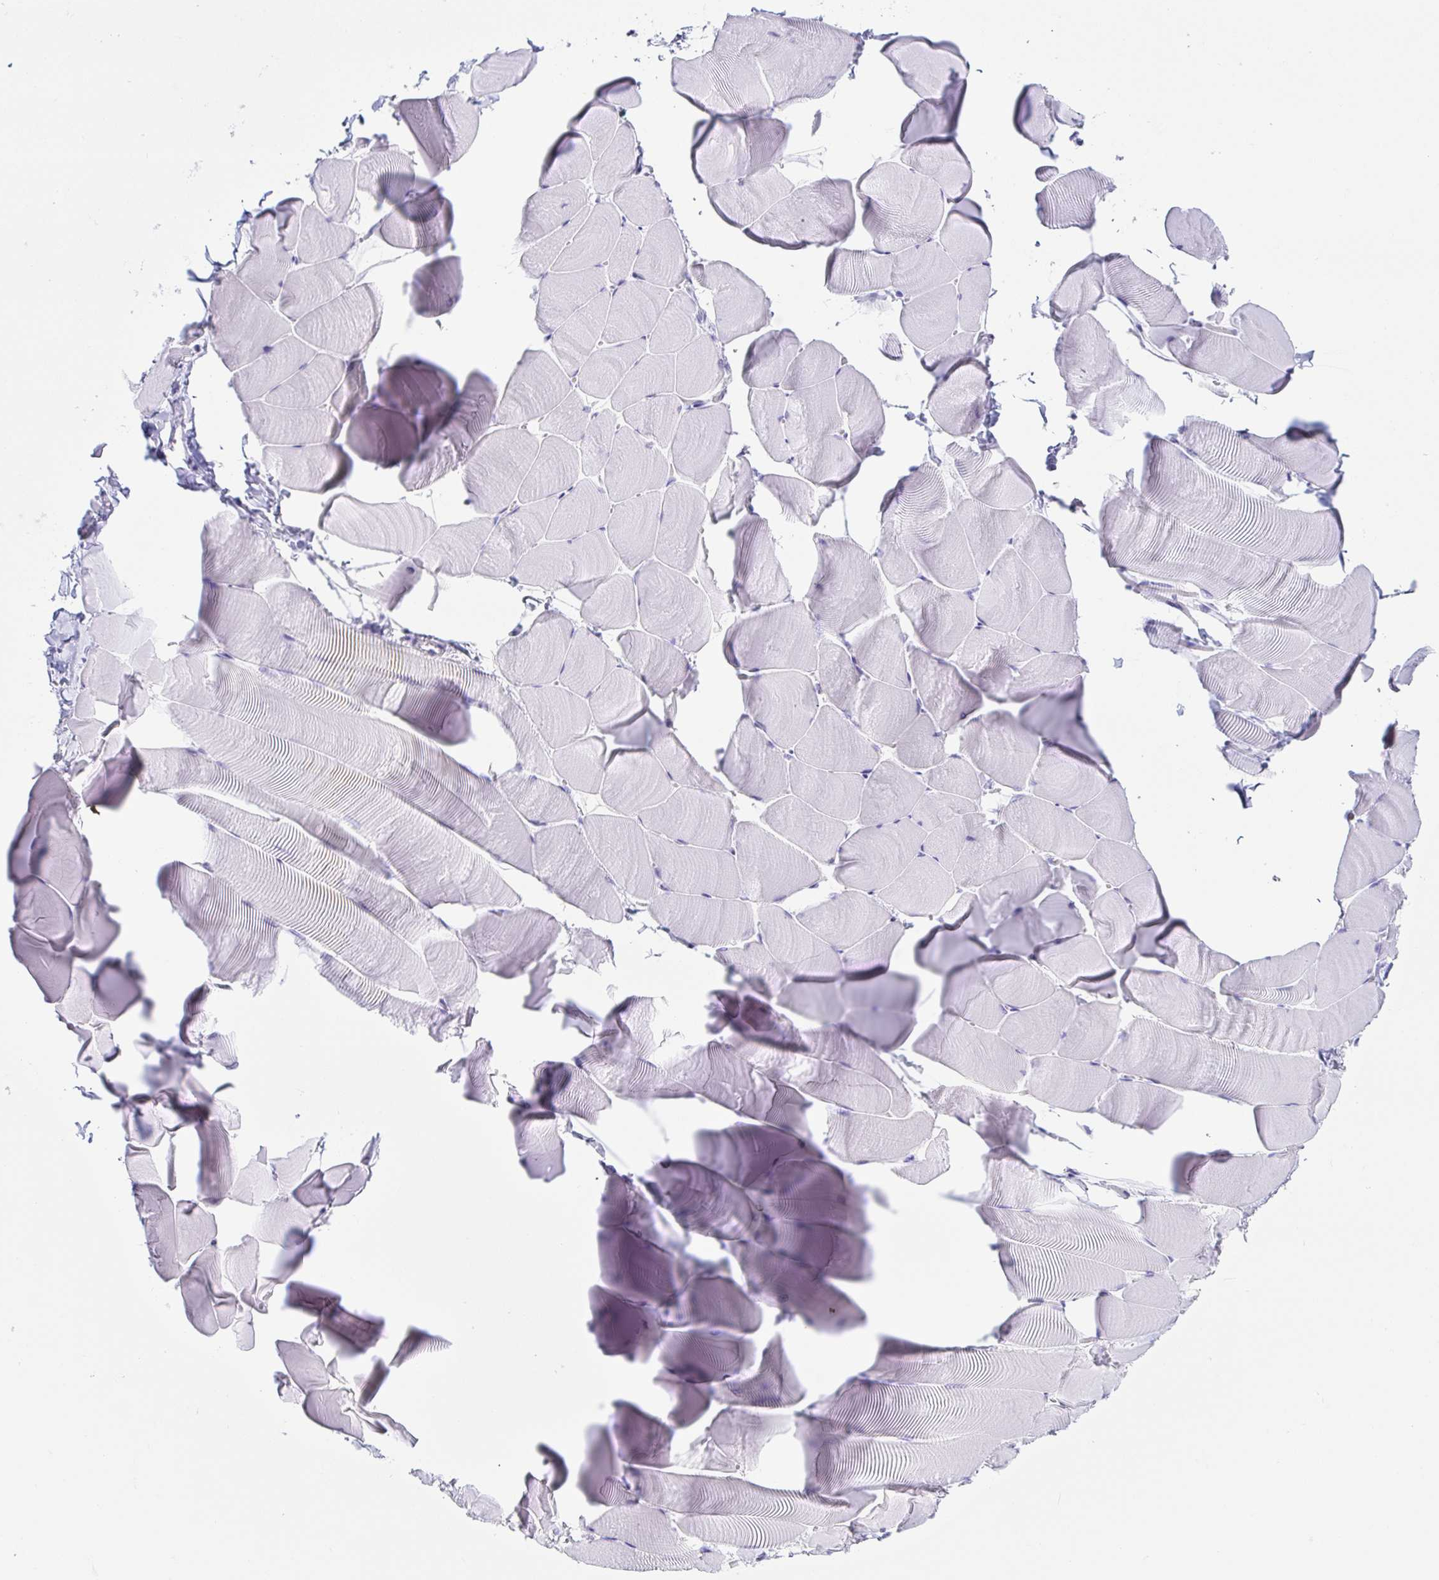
{"staining": {"intensity": "negative", "quantity": "none", "location": "none"}, "tissue": "skeletal muscle", "cell_type": "Myocytes", "image_type": "normal", "snomed": [{"axis": "morphology", "description": "Normal tissue, NOS"}, {"axis": "topography", "description": "Skeletal muscle"}], "caption": "Myocytes show no significant protein staining in benign skeletal muscle. (DAB IHC visualized using brightfield microscopy, high magnification).", "gene": "CD164L2", "patient": {"sex": "male", "age": 25}}